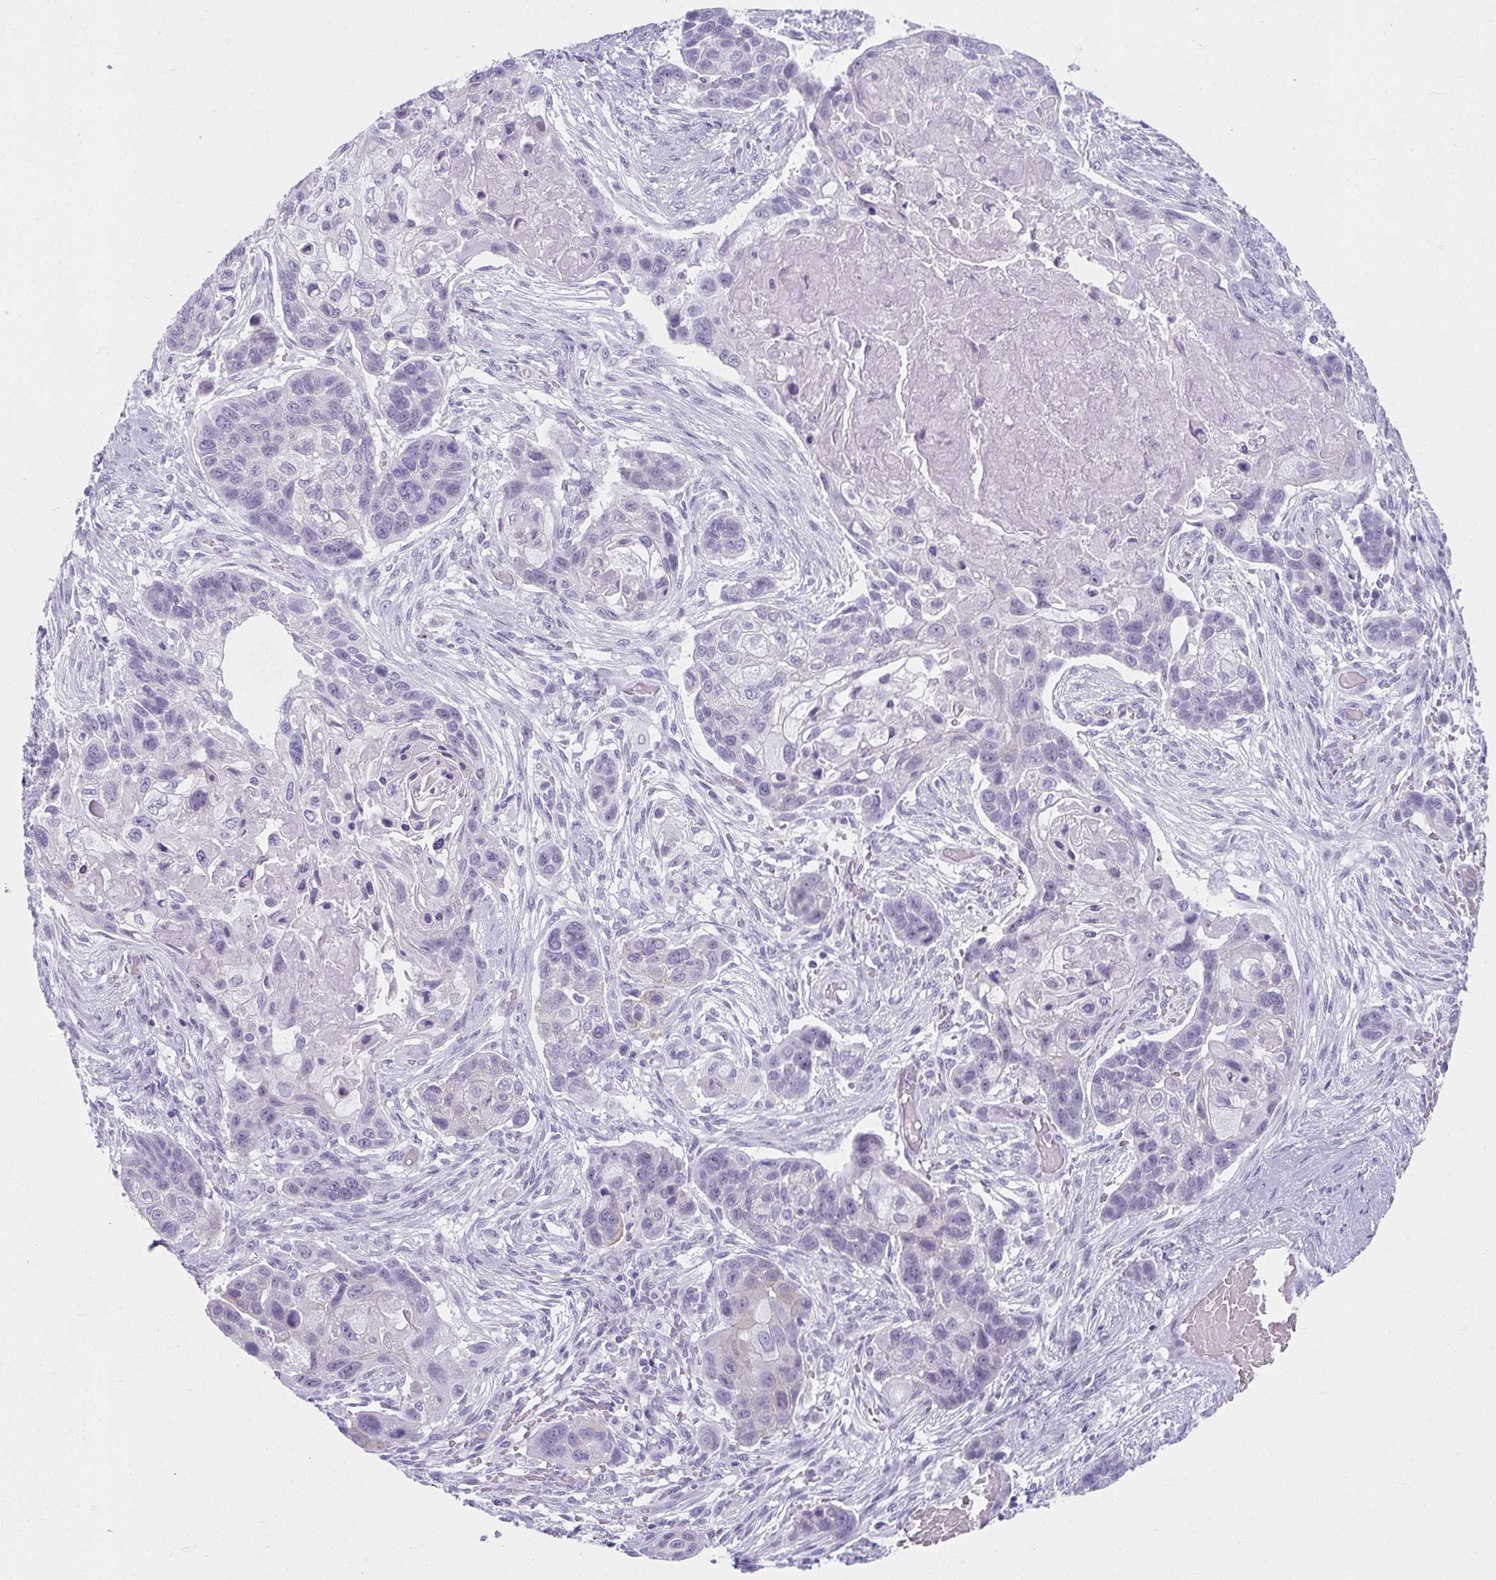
{"staining": {"intensity": "negative", "quantity": "none", "location": "none"}, "tissue": "lung cancer", "cell_type": "Tumor cells", "image_type": "cancer", "snomed": [{"axis": "morphology", "description": "Squamous cell carcinoma, NOS"}, {"axis": "topography", "description": "Lung"}], "caption": "Immunohistochemistry (IHC) of human lung cancer exhibits no staining in tumor cells. (DAB immunohistochemistry (IHC), high magnification).", "gene": "MOBP", "patient": {"sex": "male", "age": 69}}